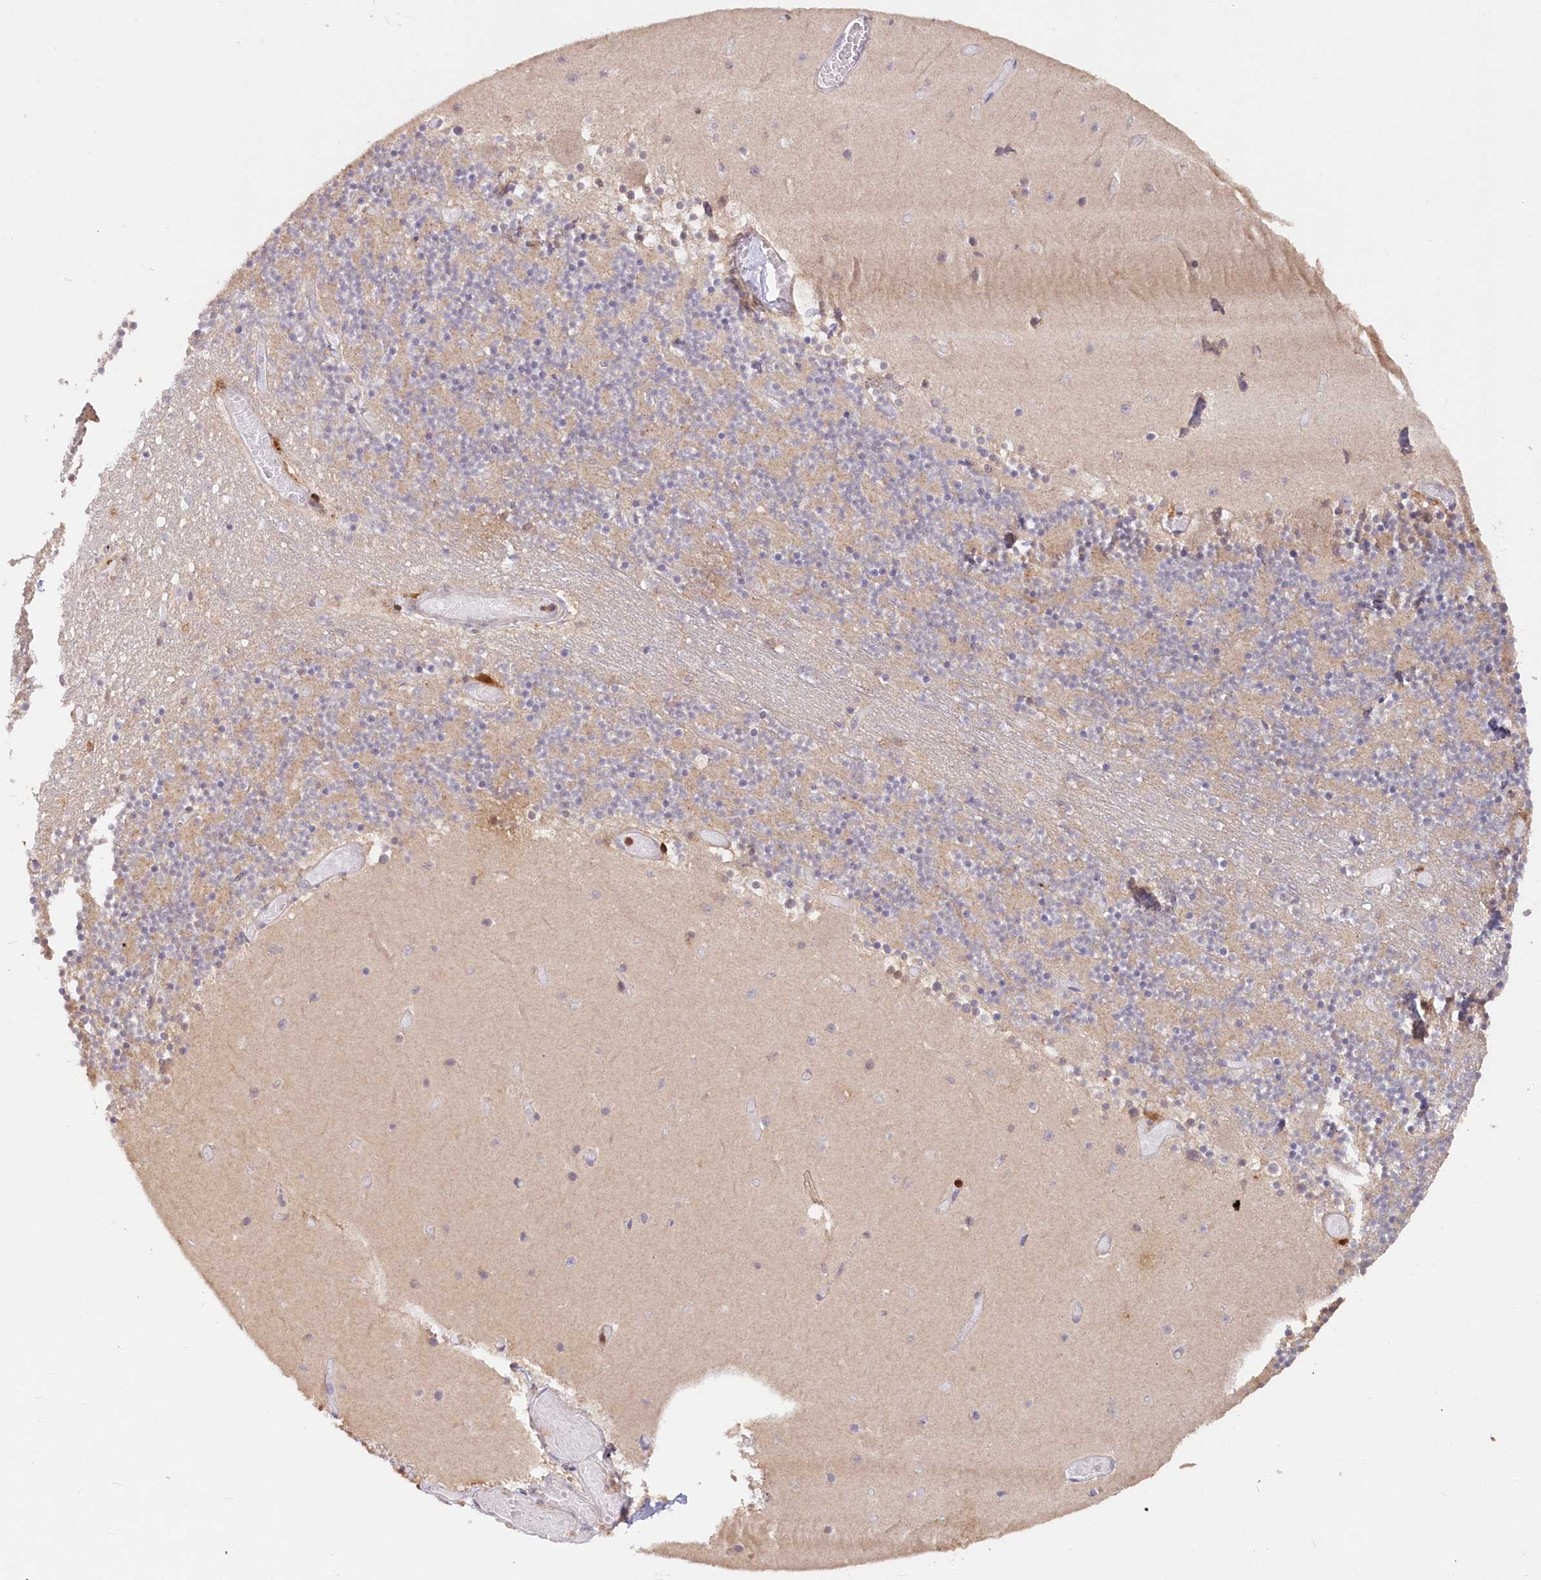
{"staining": {"intensity": "weak", "quantity": "25%-75%", "location": "cytoplasmic/membranous"}, "tissue": "cerebellum", "cell_type": "Cells in granular layer", "image_type": "normal", "snomed": [{"axis": "morphology", "description": "Normal tissue, NOS"}, {"axis": "topography", "description": "Cerebellum"}], "caption": "Weak cytoplasmic/membranous protein expression is present in approximately 25%-75% of cells in granular layer in cerebellum. (brown staining indicates protein expression, while blue staining denotes nuclei).", "gene": "SNED1", "patient": {"sex": "female", "age": 28}}